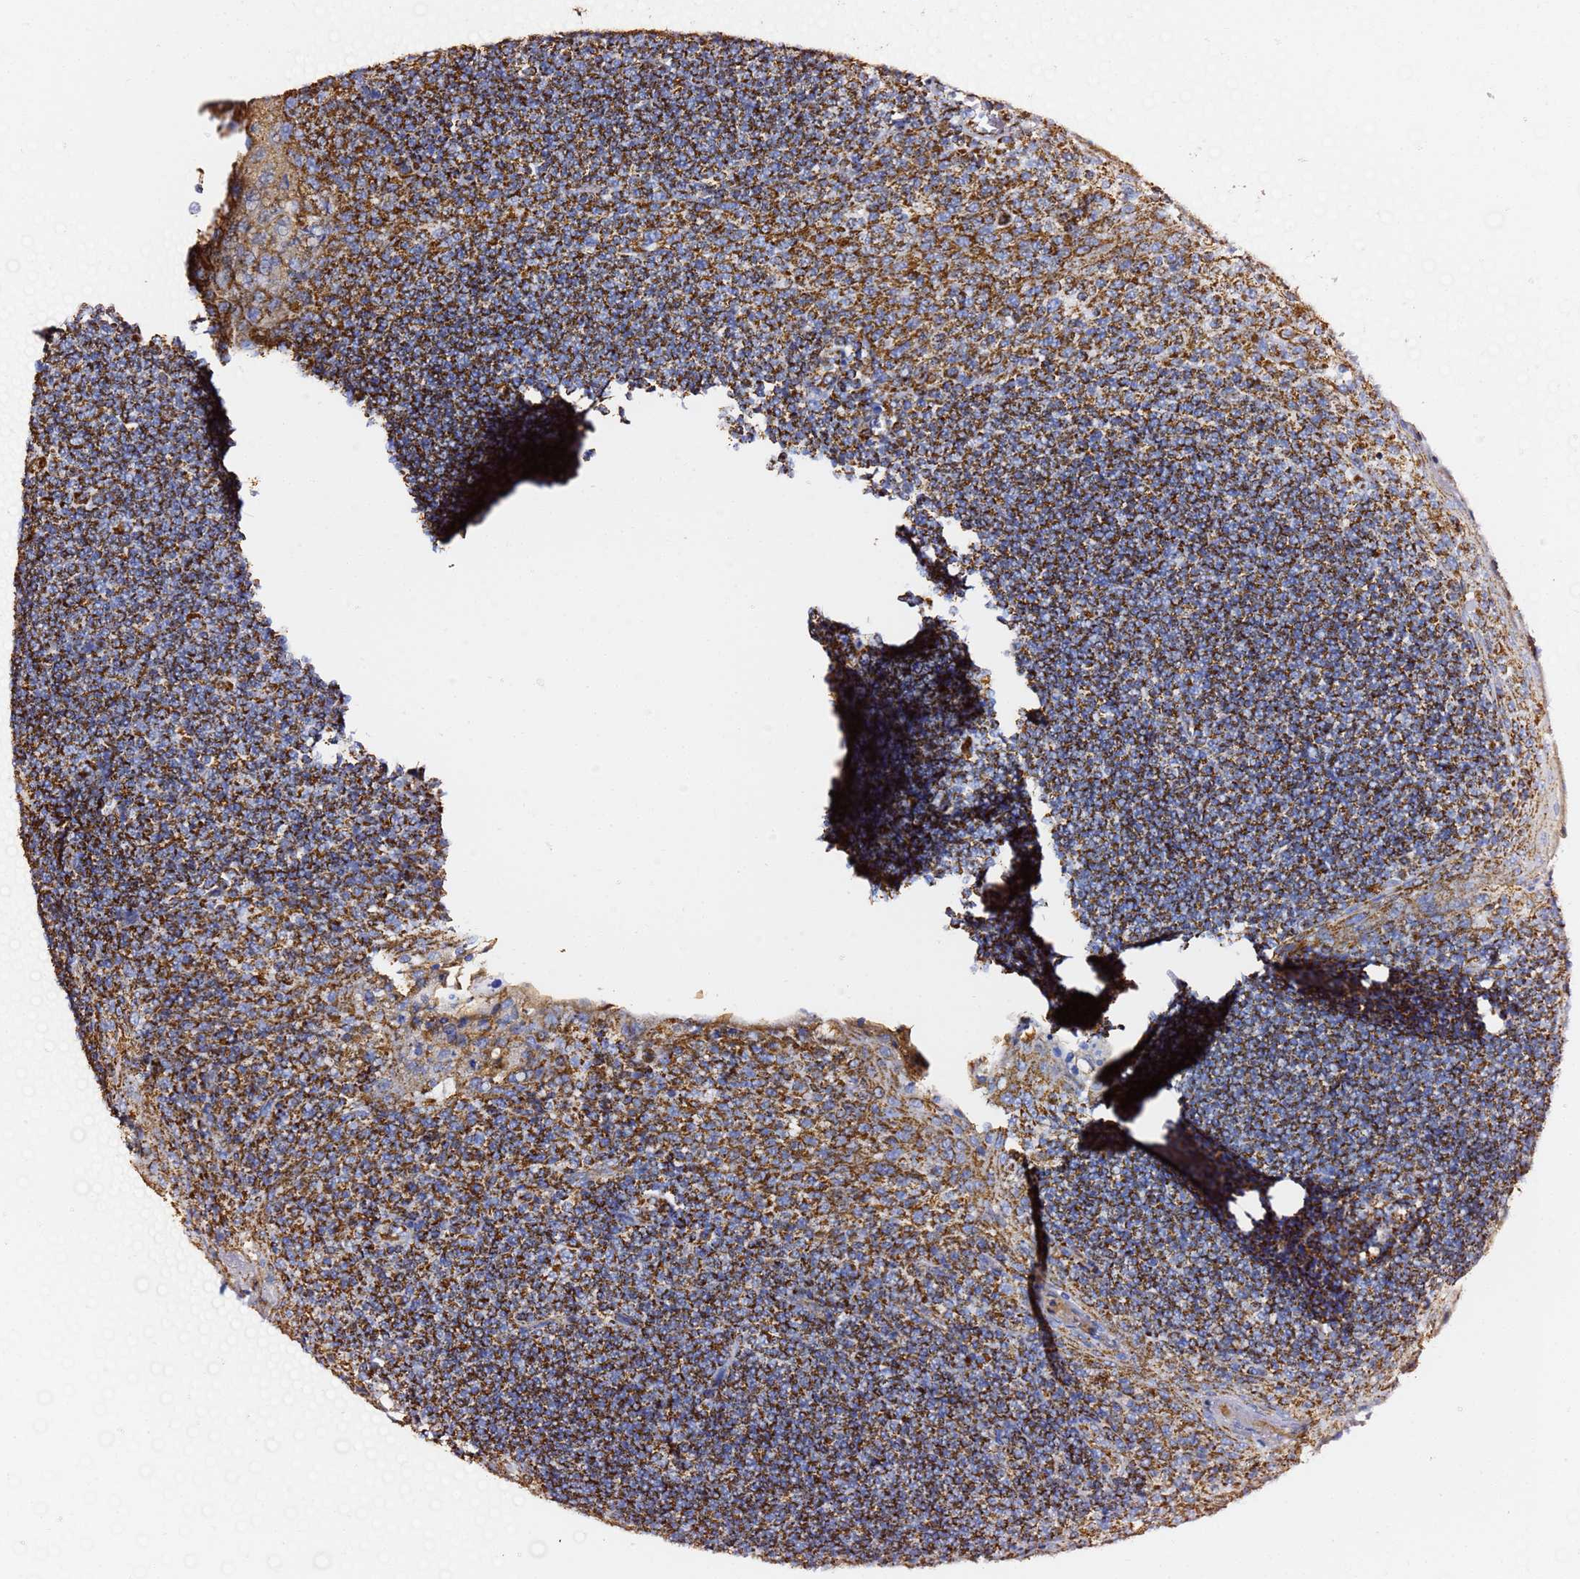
{"staining": {"intensity": "strong", "quantity": ">75%", "location": "cytoplasmic/membranous"}, "tissue": "tonsil", "cell_type": "Germinal center cells", "image_type": "normal", "snomed": [{"axis": "morphology", "description": "Normal tissue, NOS"}, {"axis": "topography", "description": "Tonsil"}], "caption": "A histopathology image of tonsil stained for a protein shows strong cytoplasmic/membranous brown staining in germinal center cells. (Brightfield microscopy of DAB IHC at high magnification).", "gene": "PHB2", "patient": {"sex": "male", "age": 27}}